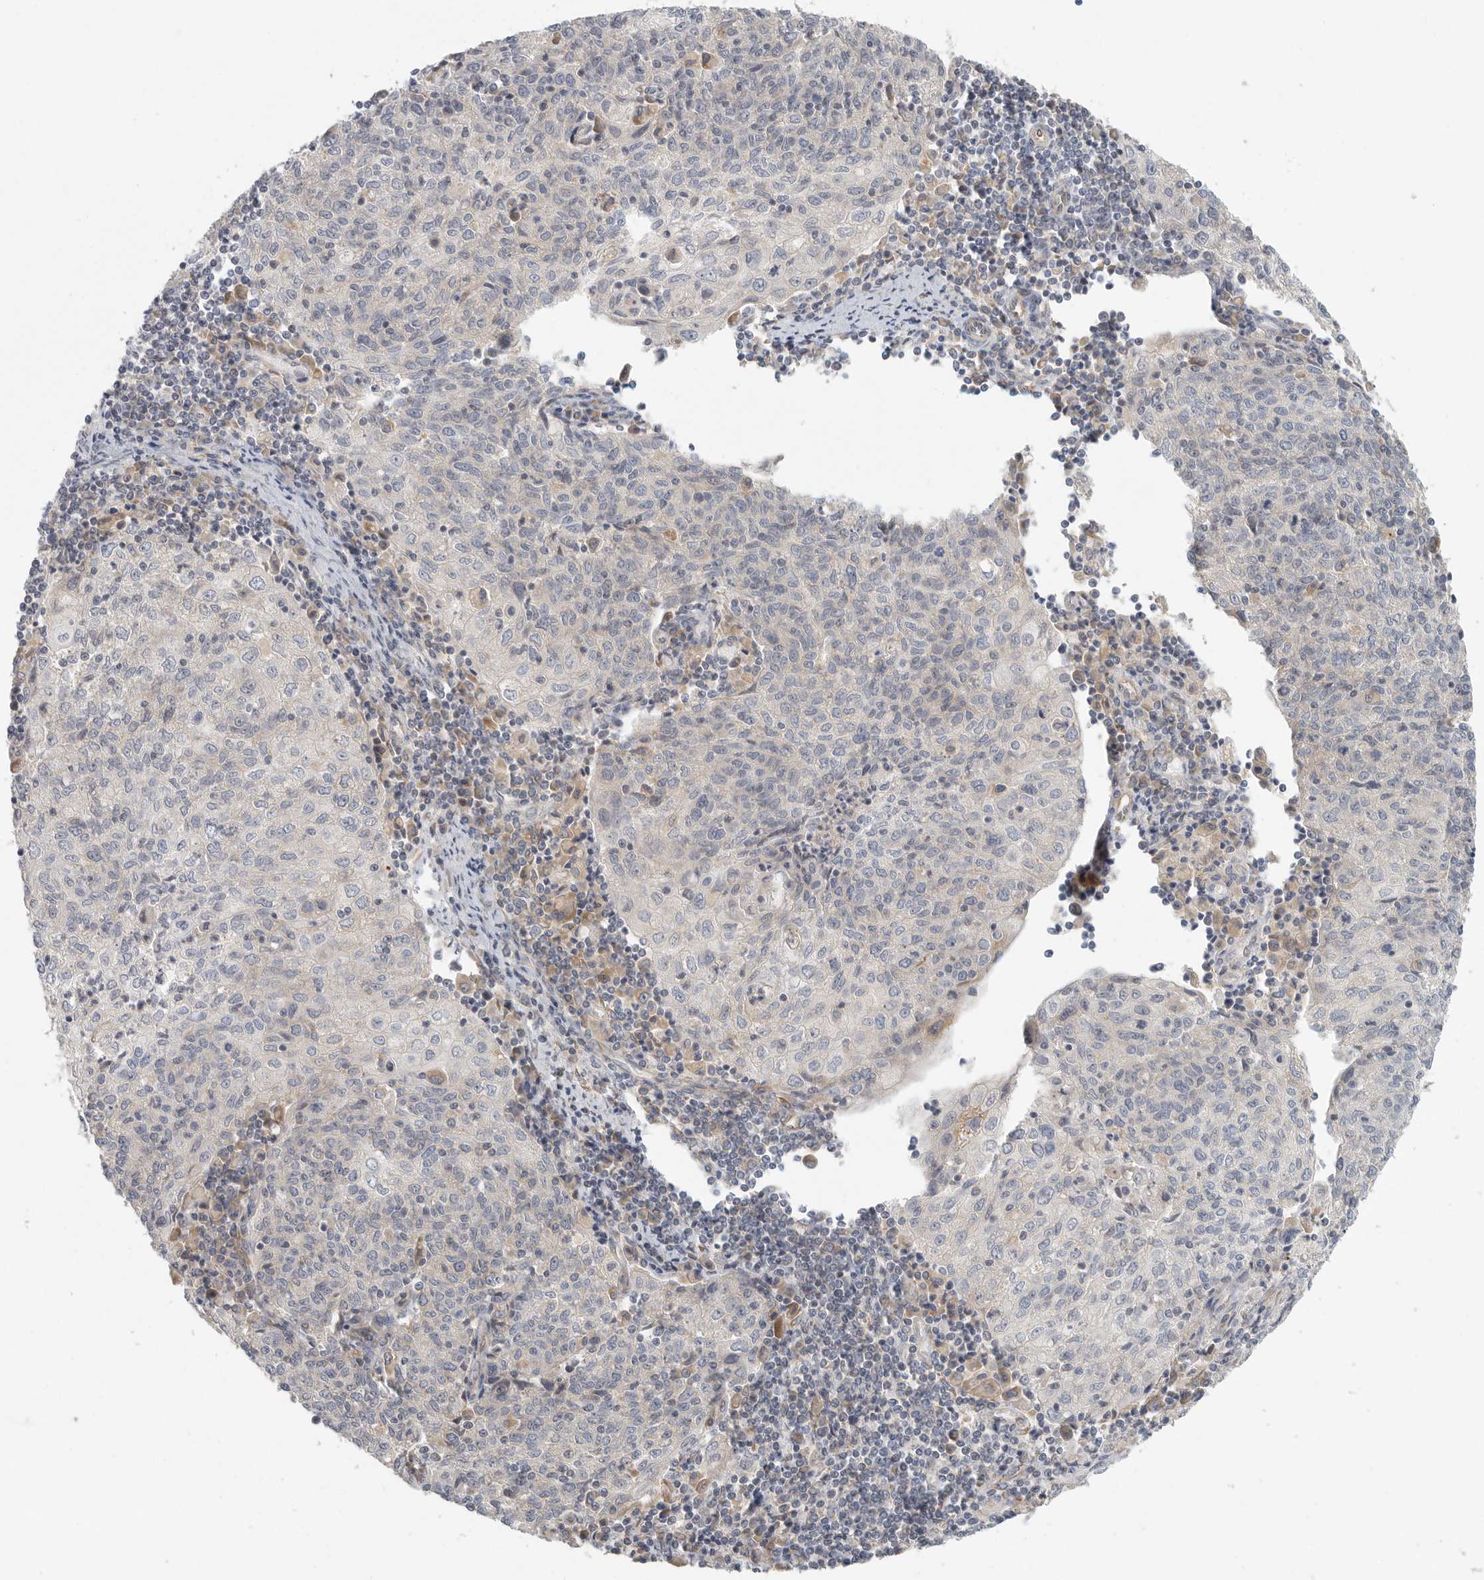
{"staining": {"intensity": "negative", "quantity": "none", "location": "none"}, "tissue": "cervical cancer", "cell_type": "Tumor cells", "image_type": "cancer", "snomed": [{"axis": "morphology", "description": "Squamous cell carcinoma, NOS"}, {"axis": "topography", "description": "Cervix"}], "caption": "The photomicrograph exhibits no staining of tumor cells in cervical cancer (squamous cell carcinoma).", "gene": "BCAP29", "patient": {"sex": "female", "age": 48}}